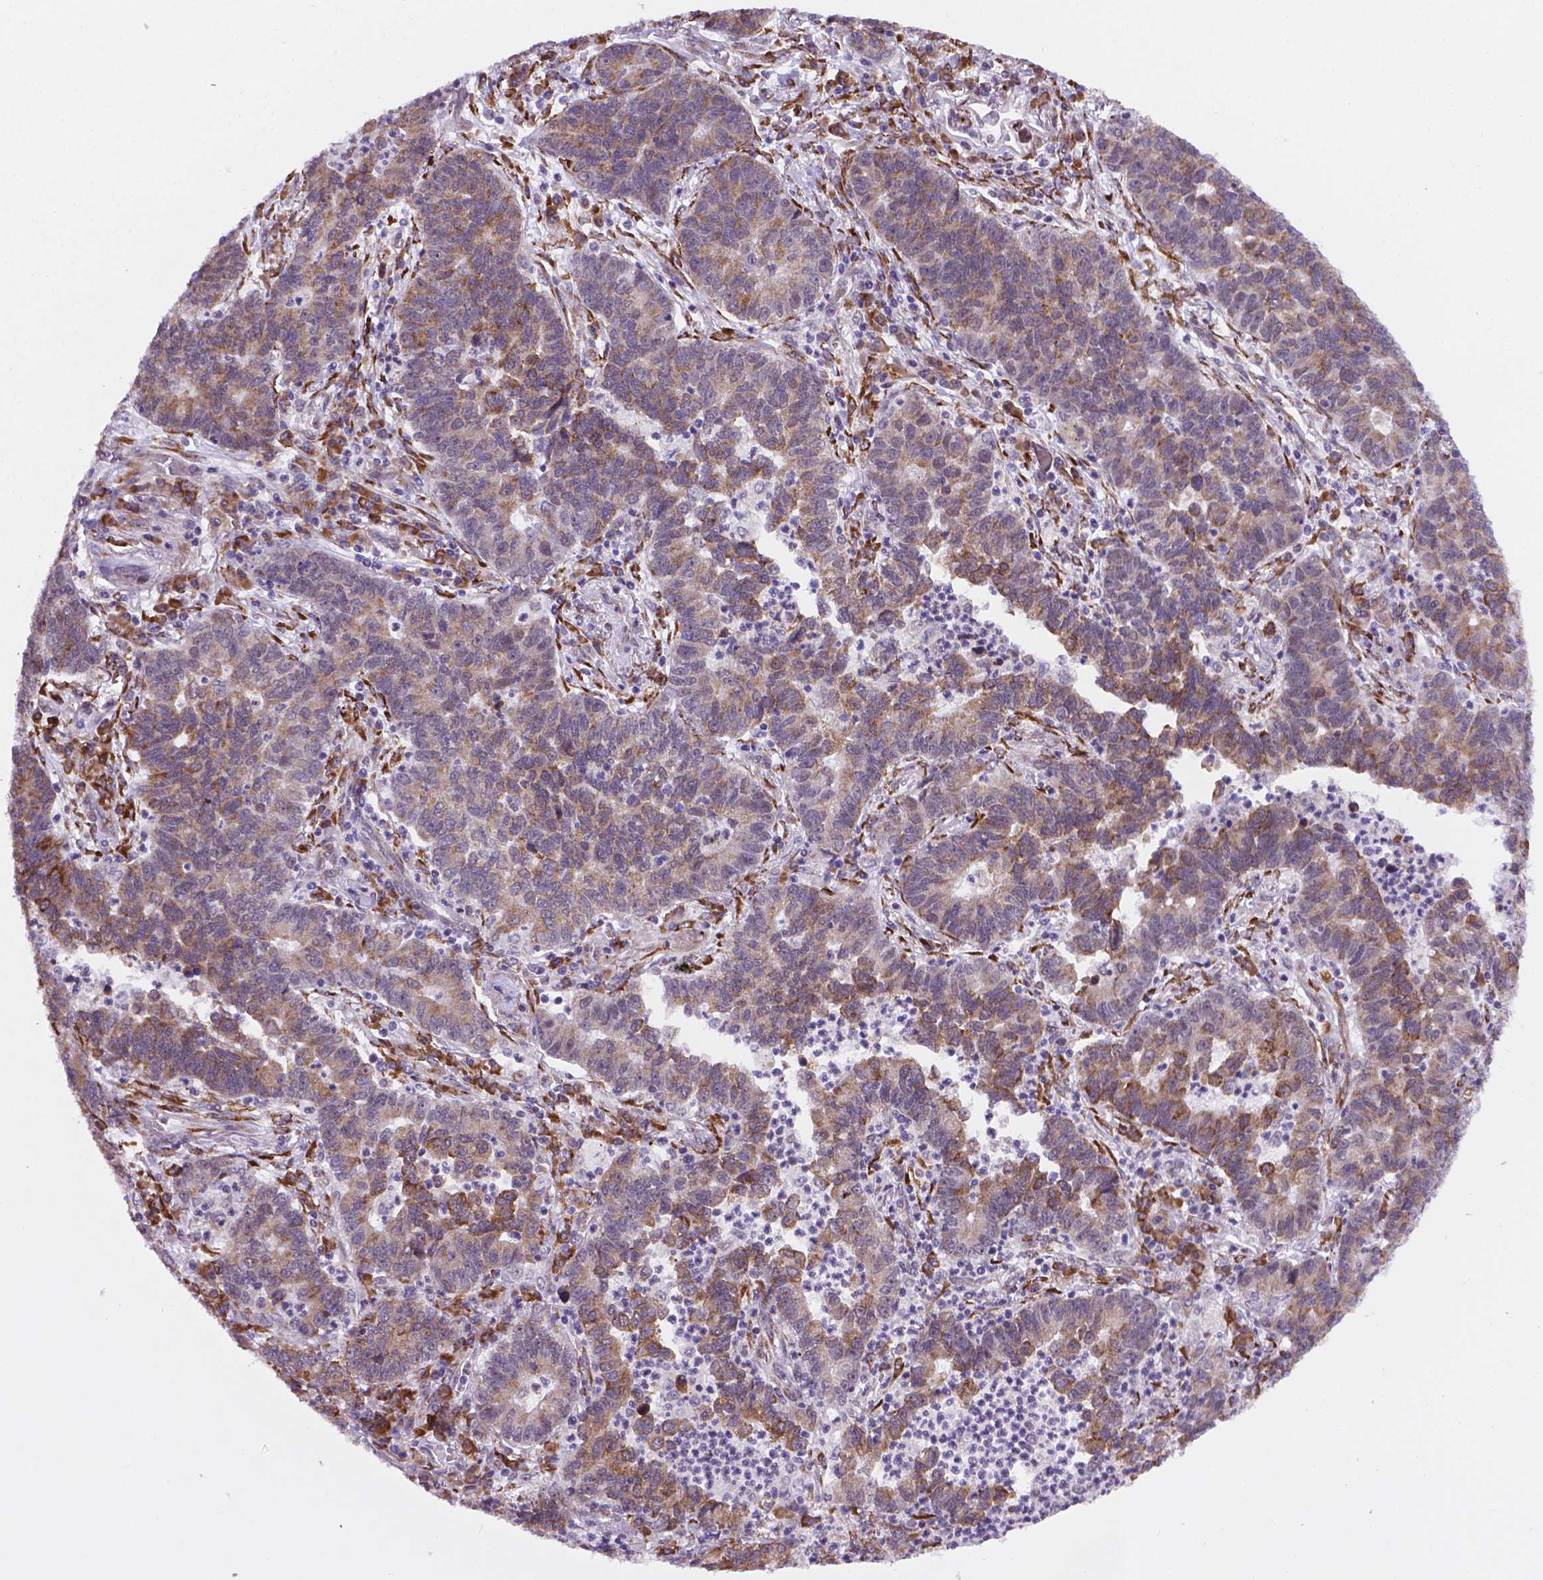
{"staining": {"intensity": "moderate", "quantity": "25%-75%", "location": "cytoplasmic/membranous"}, "tissue": "lung cancer", "cell_type": "Tumor cells", "image_type": "cancer", "snomed": [{"axis": "morphology", "description": "Adenocarcinoma, NOS"}, {"axis": "topography", "description": "Lung"}], "caption": "High-power microscopy captured an immunohistochemistry photomicrograph of lung cancer (adenocarcinoma), revealing moderate cytoplasmic/membranous staining in approximately 25%-75% of tumor cells.", "gene": "FNIP1", "patient": {"sex": "female", "age": 57}}